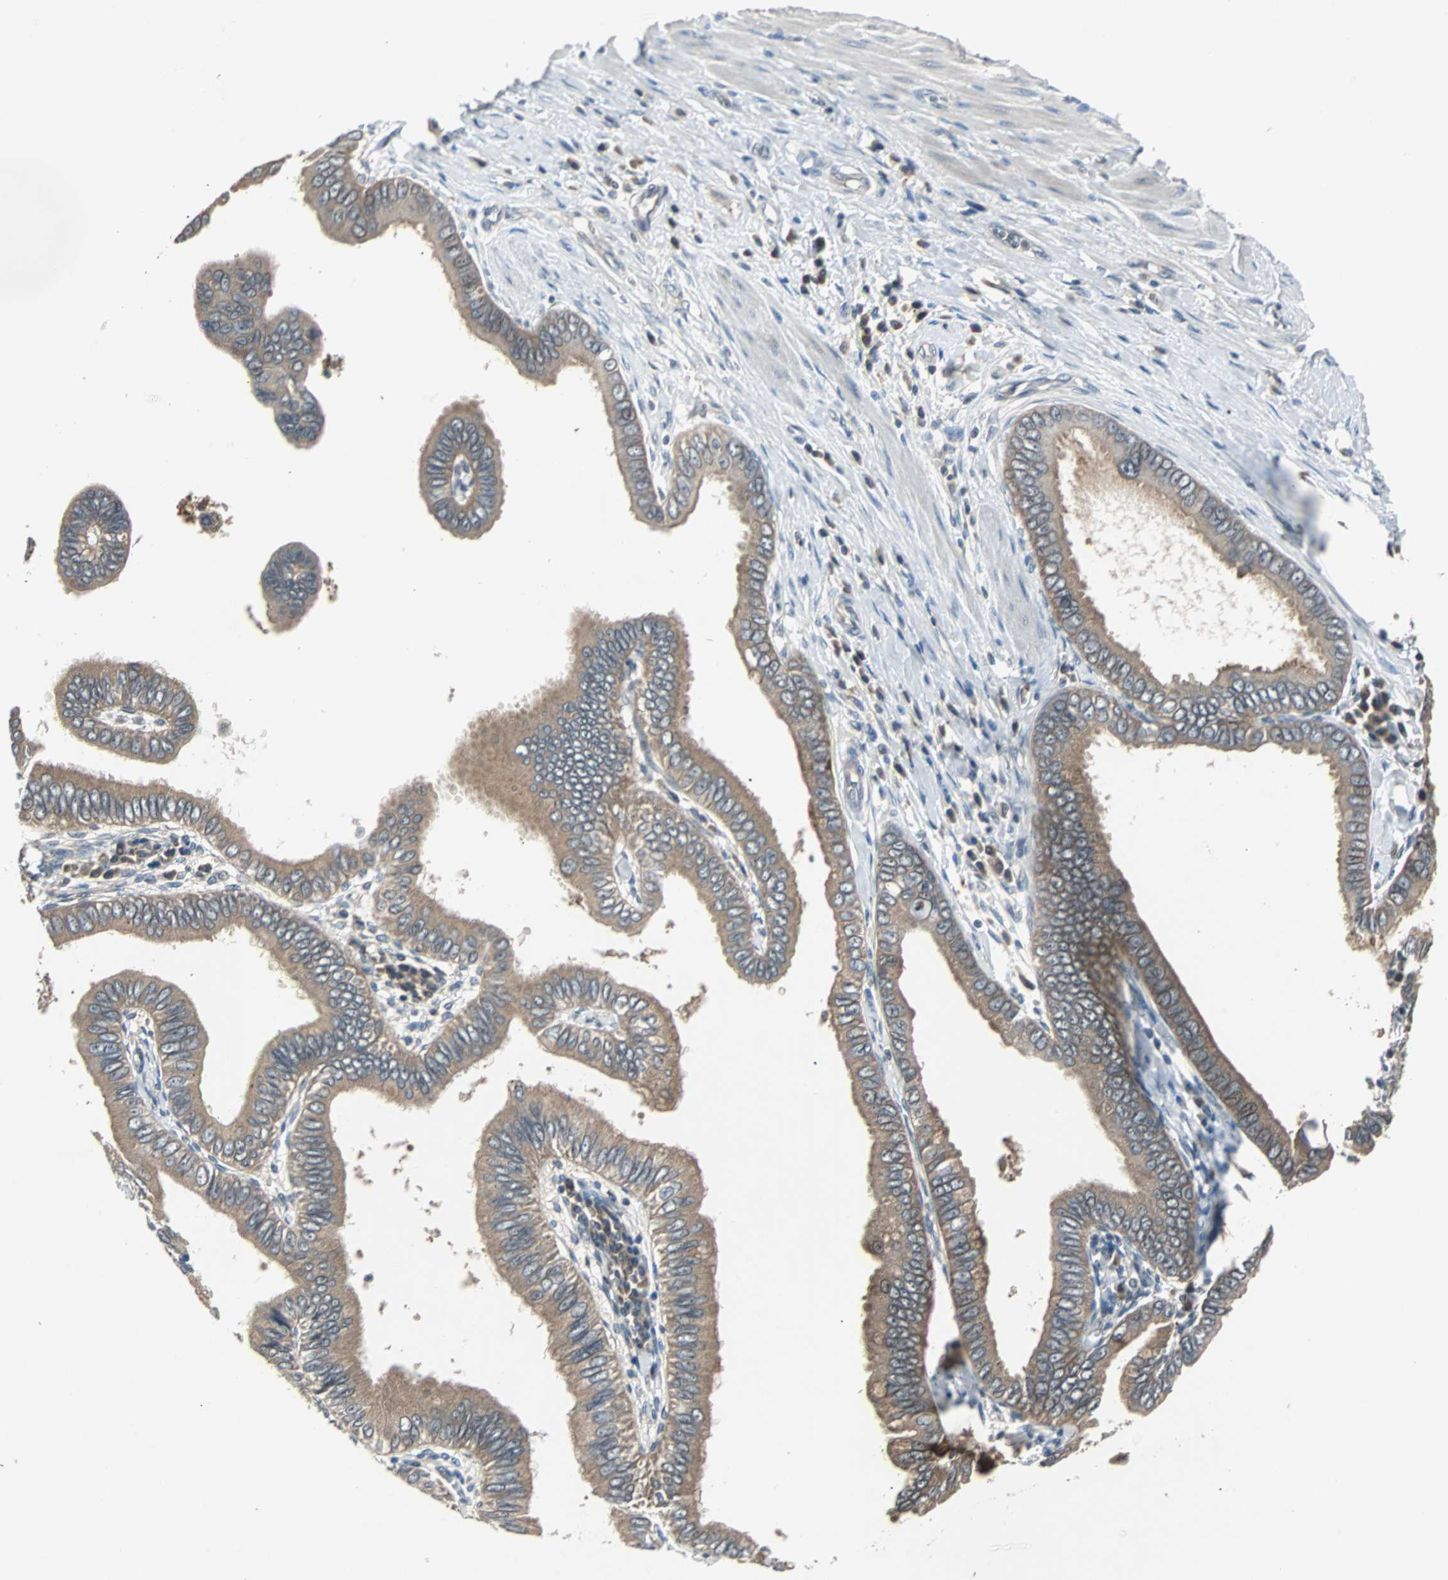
{"staining": {"intensity": "moderate", "quantity": ">75%", "location": "cytoplasmic/membranous"}, "tissue": "pancreatic cancer", "cell_type": "Tumor cells", "image_type": "cancer", "snomed": [{"axis": "morphology", "description": "Normal tissue, NOS"}, {"axis": "topography", "description": "Lymph node"}], "caption": "Pancreatic cancer was stained to show a protein in brown. There is medium levels of moderate cytoplasmic/membranous staining in about >75% of tumor cells.", "gene": "ARF1", "patient": {"sex": "male", "age": 50}}